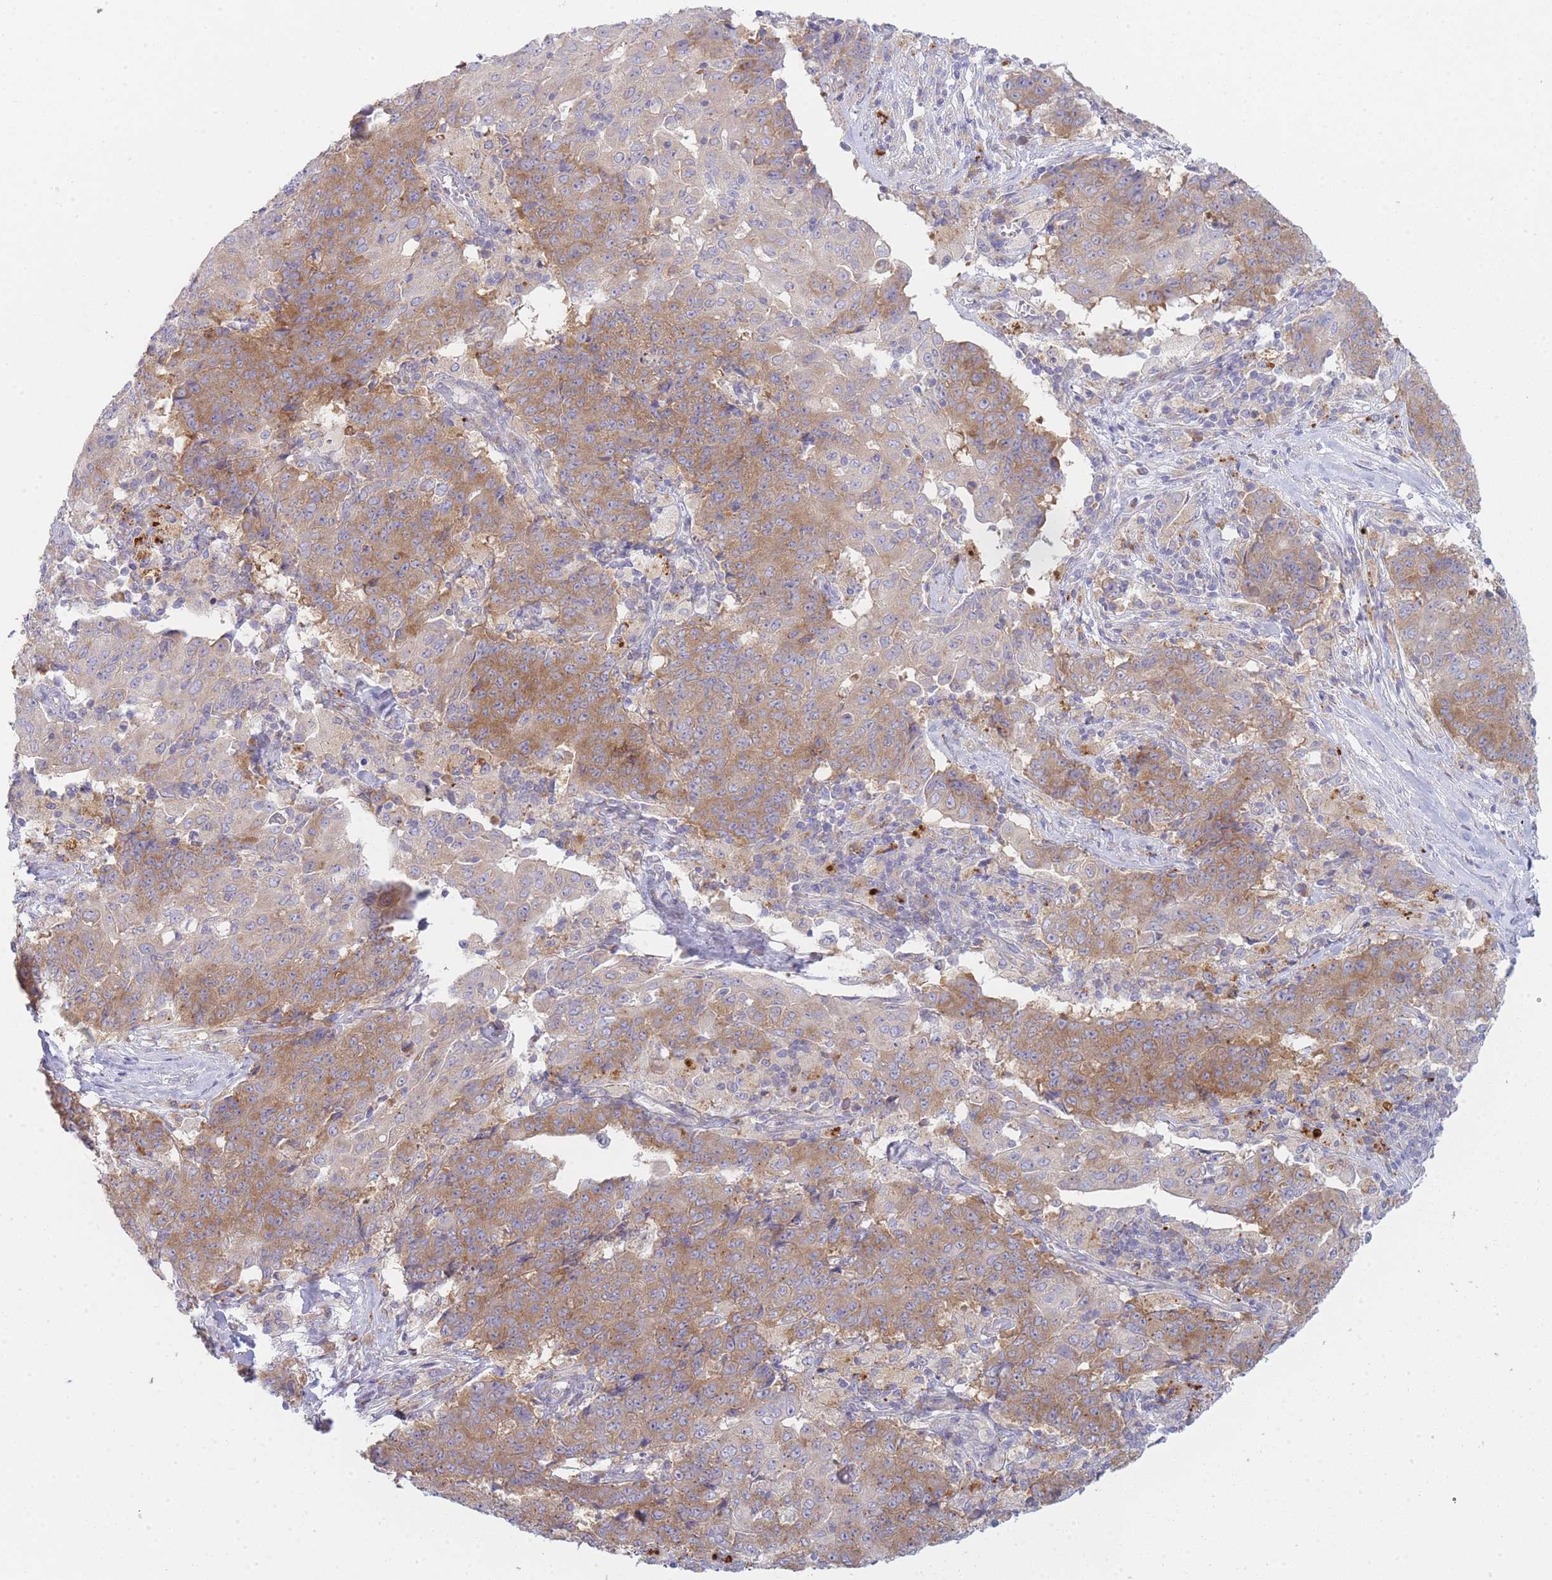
{"staining": {"intensity": "moderate", "quantity": ">75%", "location": "cytoplasmic/membranous"}, "tissue": "ovarian cancer", "cell_type": "Tumor cells", "image_type": "cancer", "snomed": [{"axis": "morphology", "description": "Carcinoma, endometroid"}, {"axis": "topography", "description": "Ovary"}], "caption": "Ovarian cancer (endometroid carcinoma) stained with a brown dye exhibits moderate cytoplasmic/membranous positive expression in about >75% of tumor cells.", "gene": "OR5L2", "patient": {"sex": "female", "age": 42}}